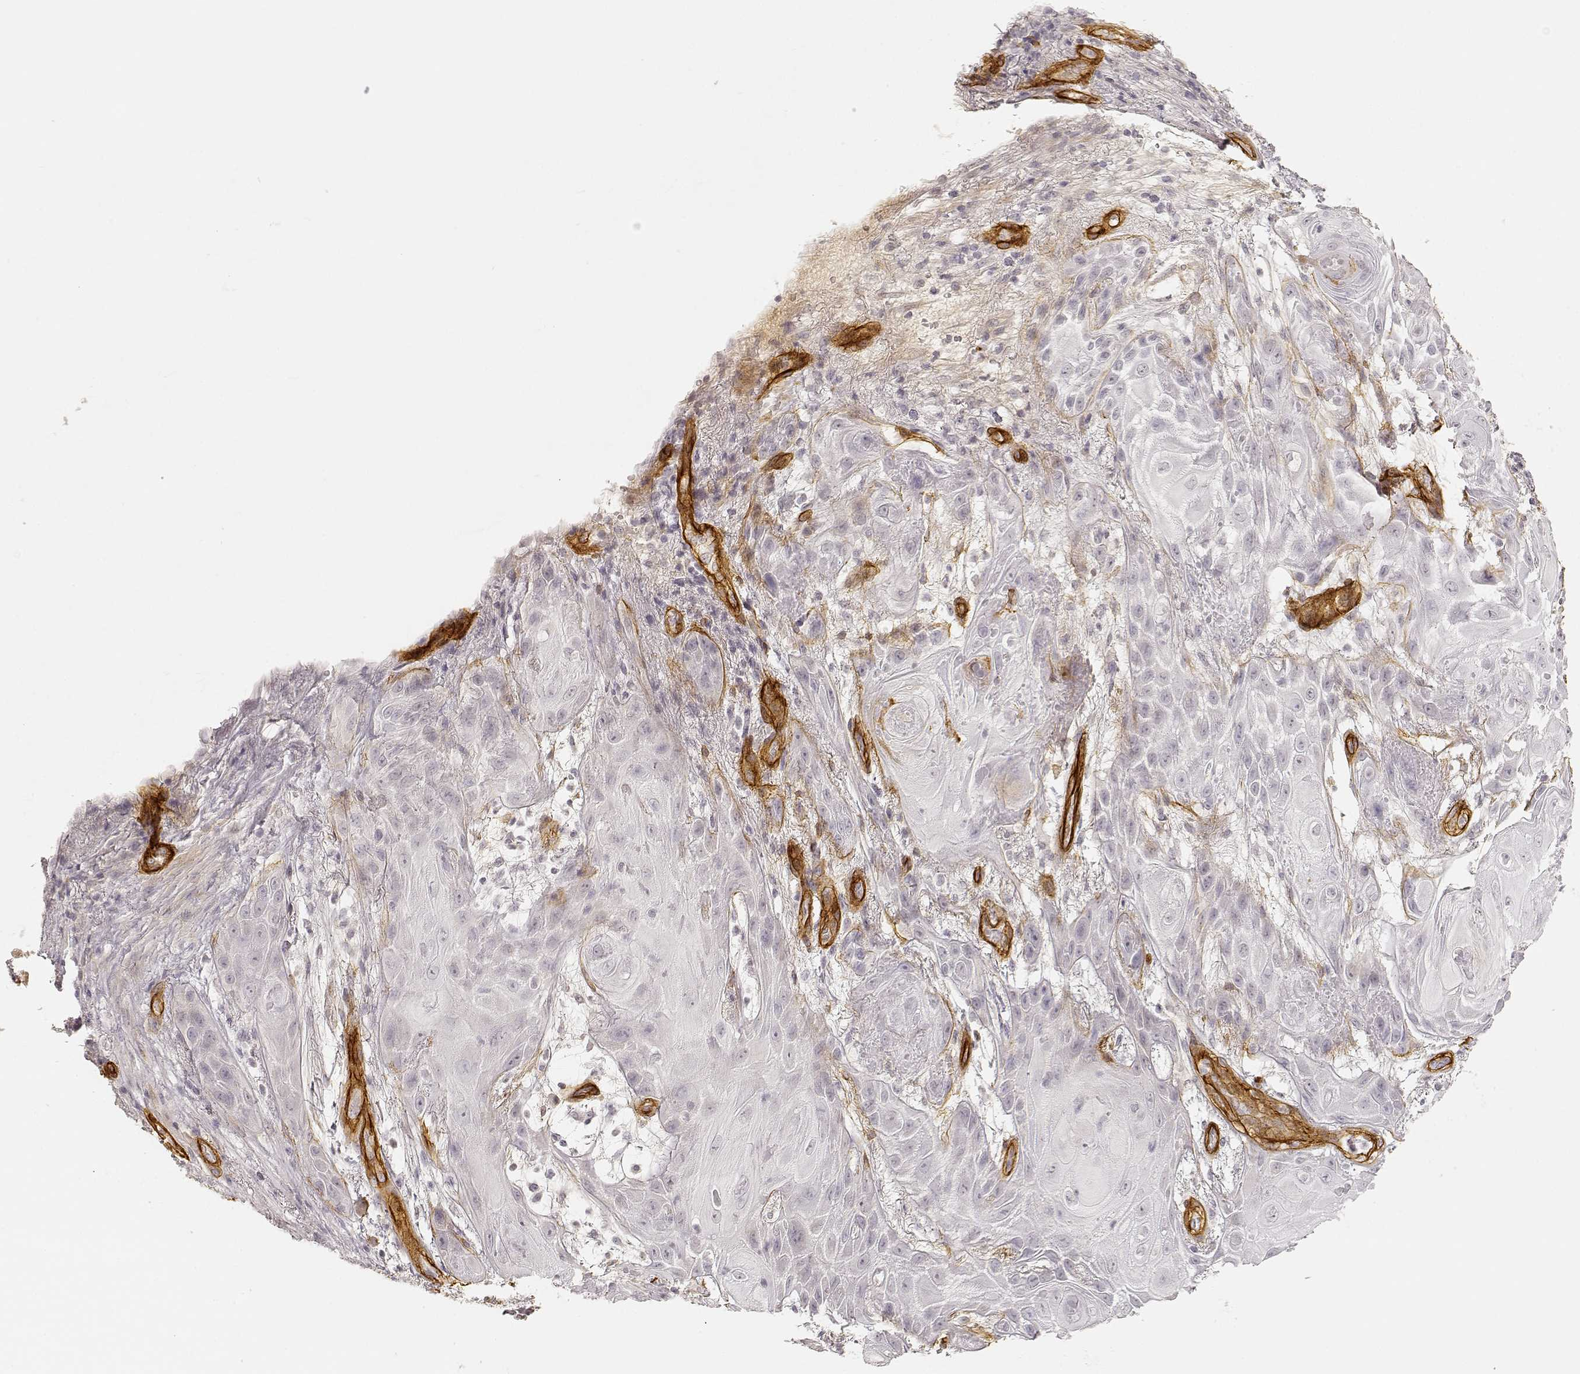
{"staining": {"intensity": "negative", "quantity": "none", "location": "none"}, "tissue": "skin cancer", "cell_type": "Tumor cells", "image_type": "cancer", "snomed": [{"axis": "morphology", "description": "Squamous cell carcinoma, NOS"}, {"axis": "topography", "description": "Skin"}], "caption": "This is an immunohistochemistry histopathology image of squamous cell carcinoma (skin). There is no staining in tumor cells.", "gene": "LAMA4", "patient": {"sex": "male", "age": 62}}